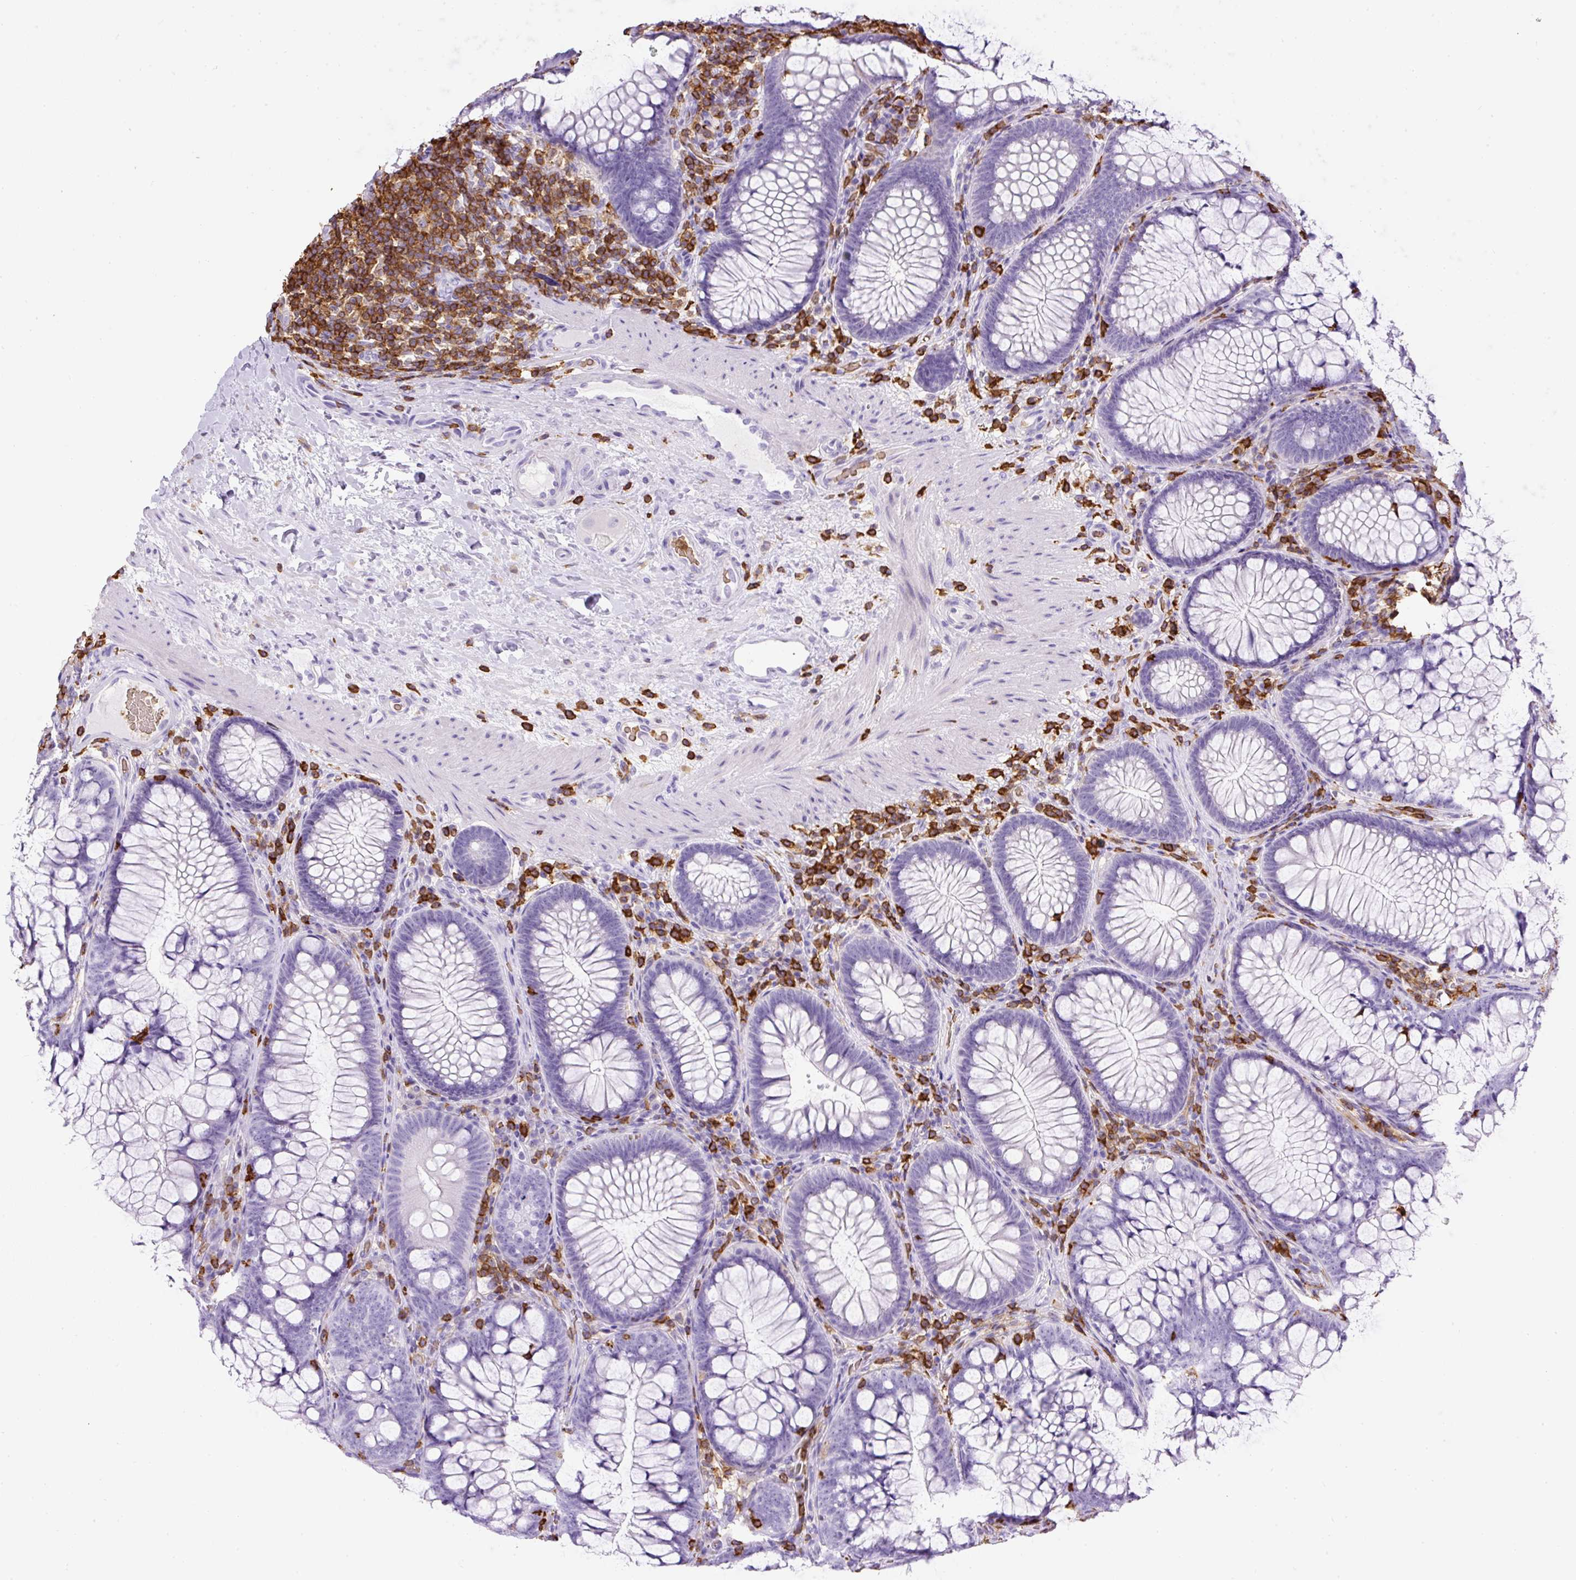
{"staining": {"intensity": "negative", "quantity": "none", "location": "none"}, "tissue": "colon", "cell_type": "Endothelial cells", "image_type": "normal", "snomed": [{"axis": "morphology", "description": "Normal tissue, NOS"}, {"axis": "morphology", "description": "Adenoma, NOS"}, {"axis": "topography", "description": "Soft tissue"}, {"axis": "topography", "description": "Colon"}], "caption": "Immunohistochemical staining of unremarkable human colon shows no significant expression in endothelial cells. (DAB immunohistochemistry (IHC) with hematoxylin counter stain).", "gene": "FAM228B", "patient": {"sex": "male", "age": 47}}